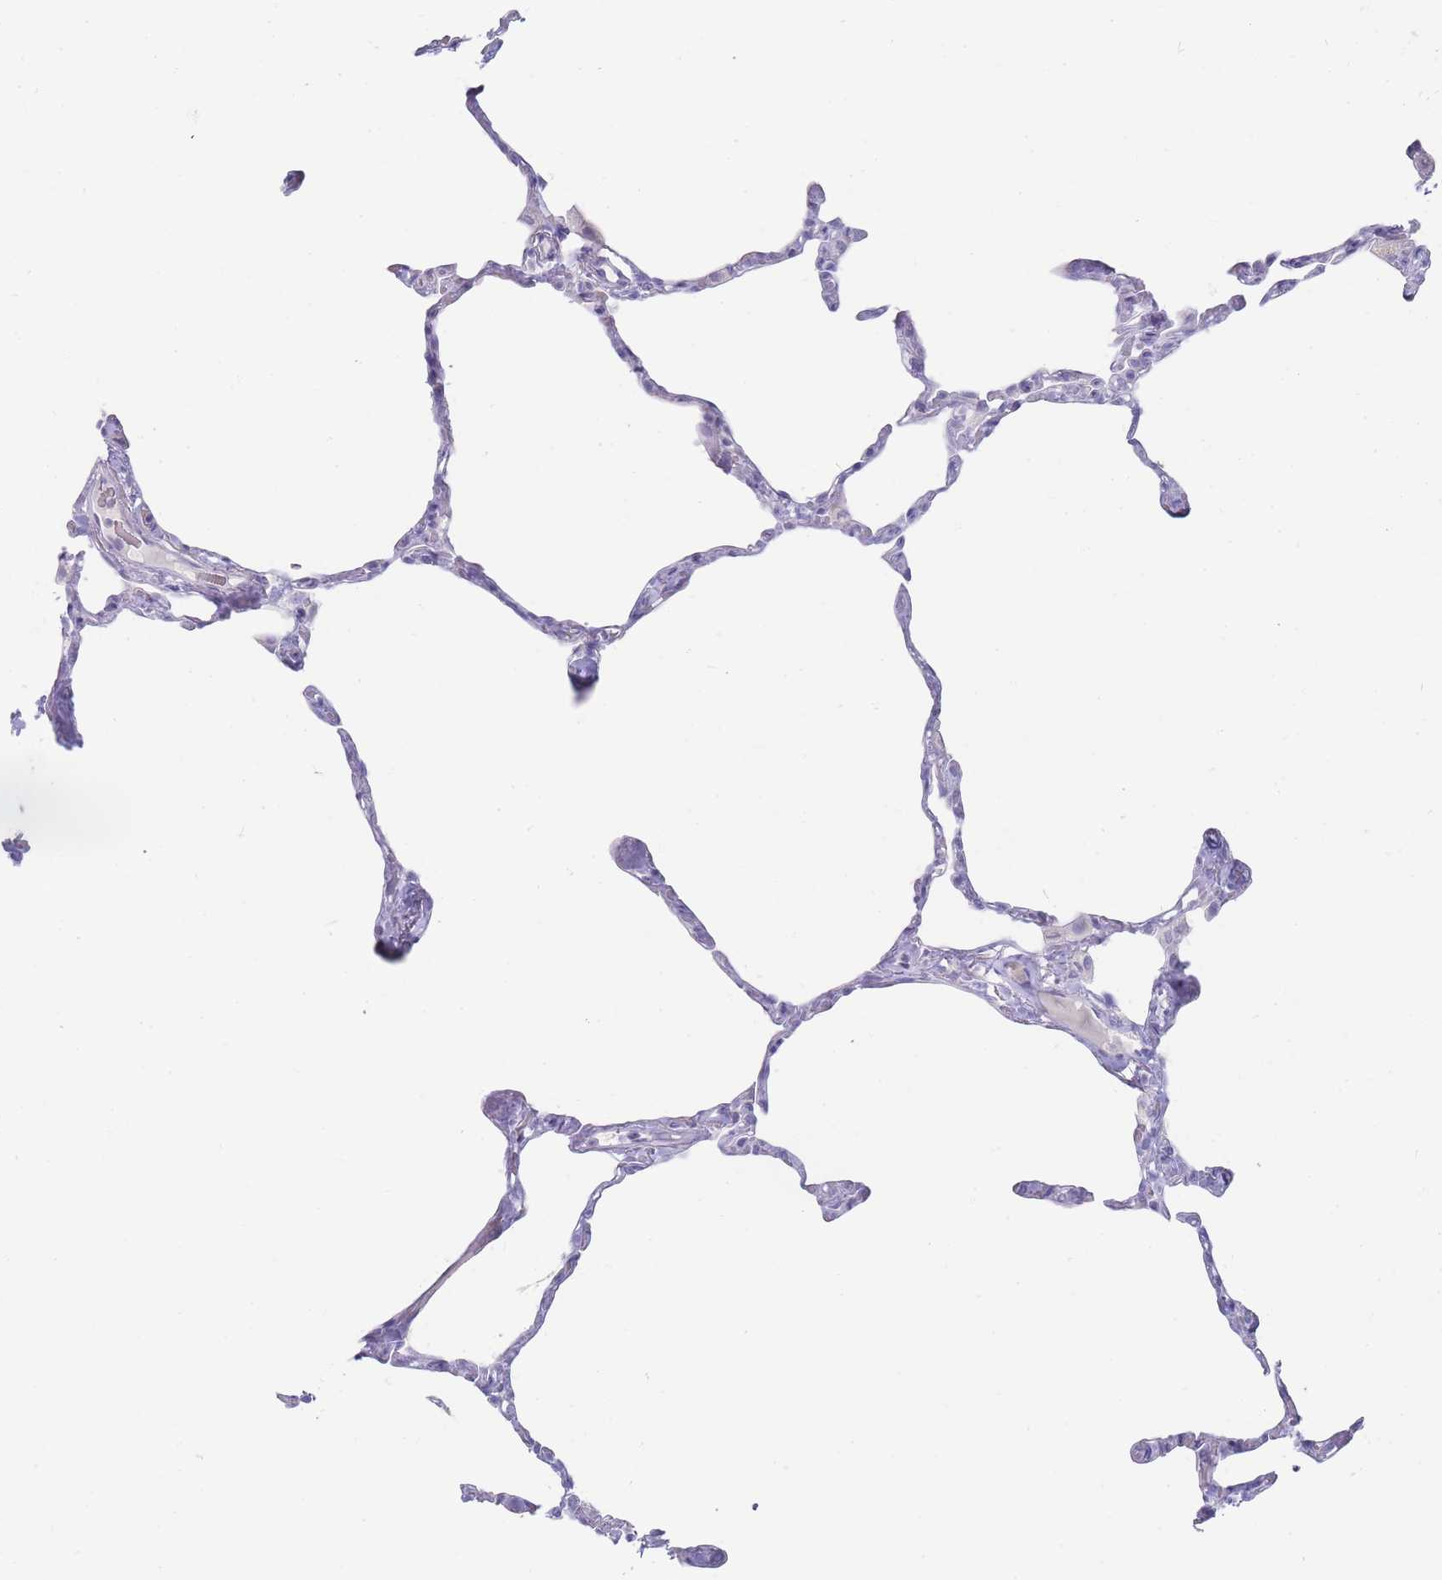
{"staining": {"intensity": "negative", "quantity": "none", "location": "none"}, "tissue": "lung", "cell_type": "Alveolar cells", "image_type": "normal", "snomed": [{"axis": "morphology", "description": "Normal tissue, NOS"}, {"axis": "topography", "description": "Lung"}], "caption": "High magnification brightfield microscopy of unremarkable lung stained with DAB (3,3'-diaminobenzidine) (brown) and counterstained with hematoxylin (blue): alveolar cells show no significant expression.", "gene": "ENSG00000284931", "patient": {"sex": "male", "age": 65}}